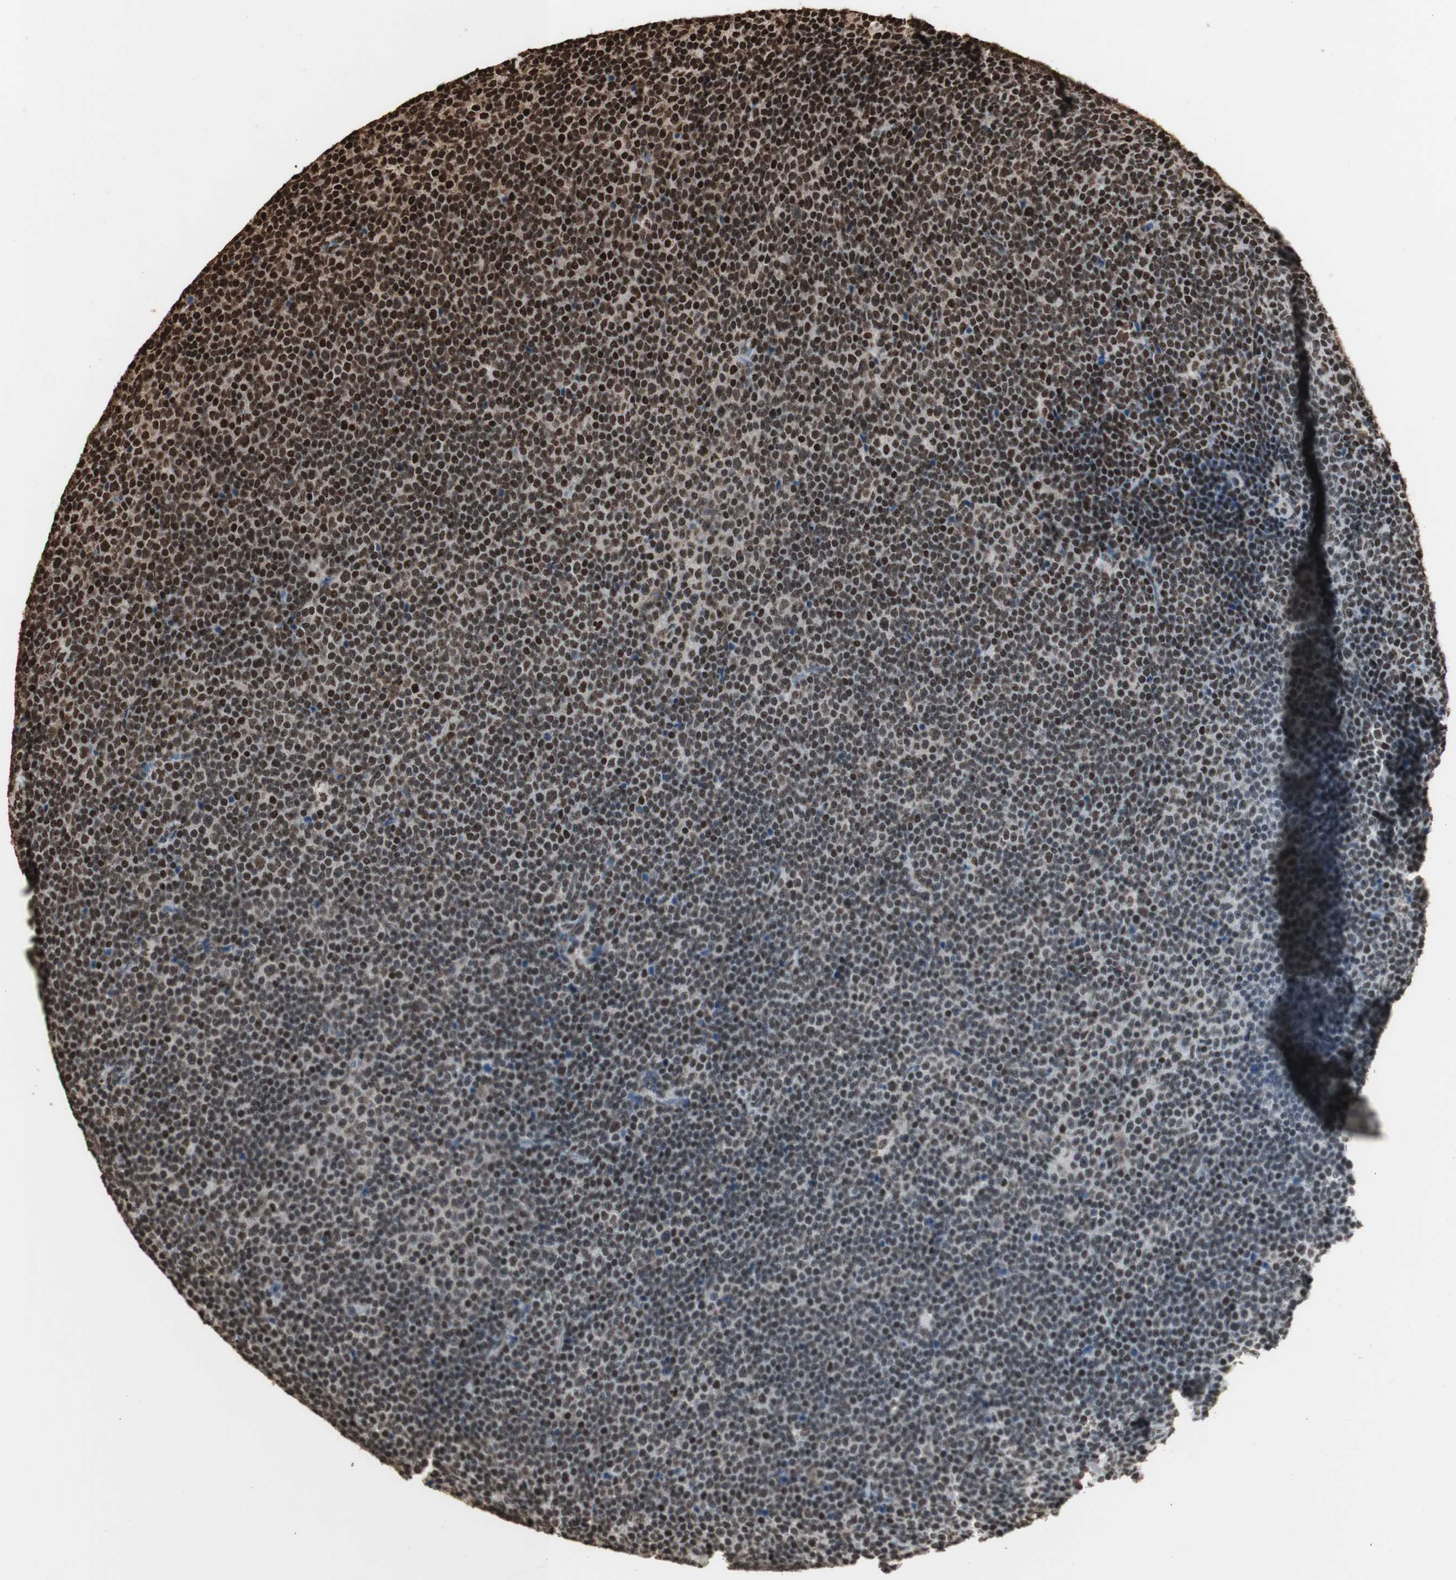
{"staining": {"intensity": "strong", "quantity": "25%-75%", "location": "nuclear"}, "tissue": "lymphoma", "cell_type": "Tumor cells", "image_type": "cancer", "snomed": [{"axis": "morphology", "description": "Malignant lymphoma, non-Hodgkin's type, Low grade"}, {"axis": "topography", "description": "Lymph node"}], "caption": "Low-grade malignant lymphoma, non-Hodgkin's type stained with DAB (3,3'-diaminobenzidine) IHC demonstrates high levels of strong nuclear staining in about 25%-75% of tumor cells.", "gene": "HNRNPA2B1", "patient": {"sex": "female", "age": 67}}